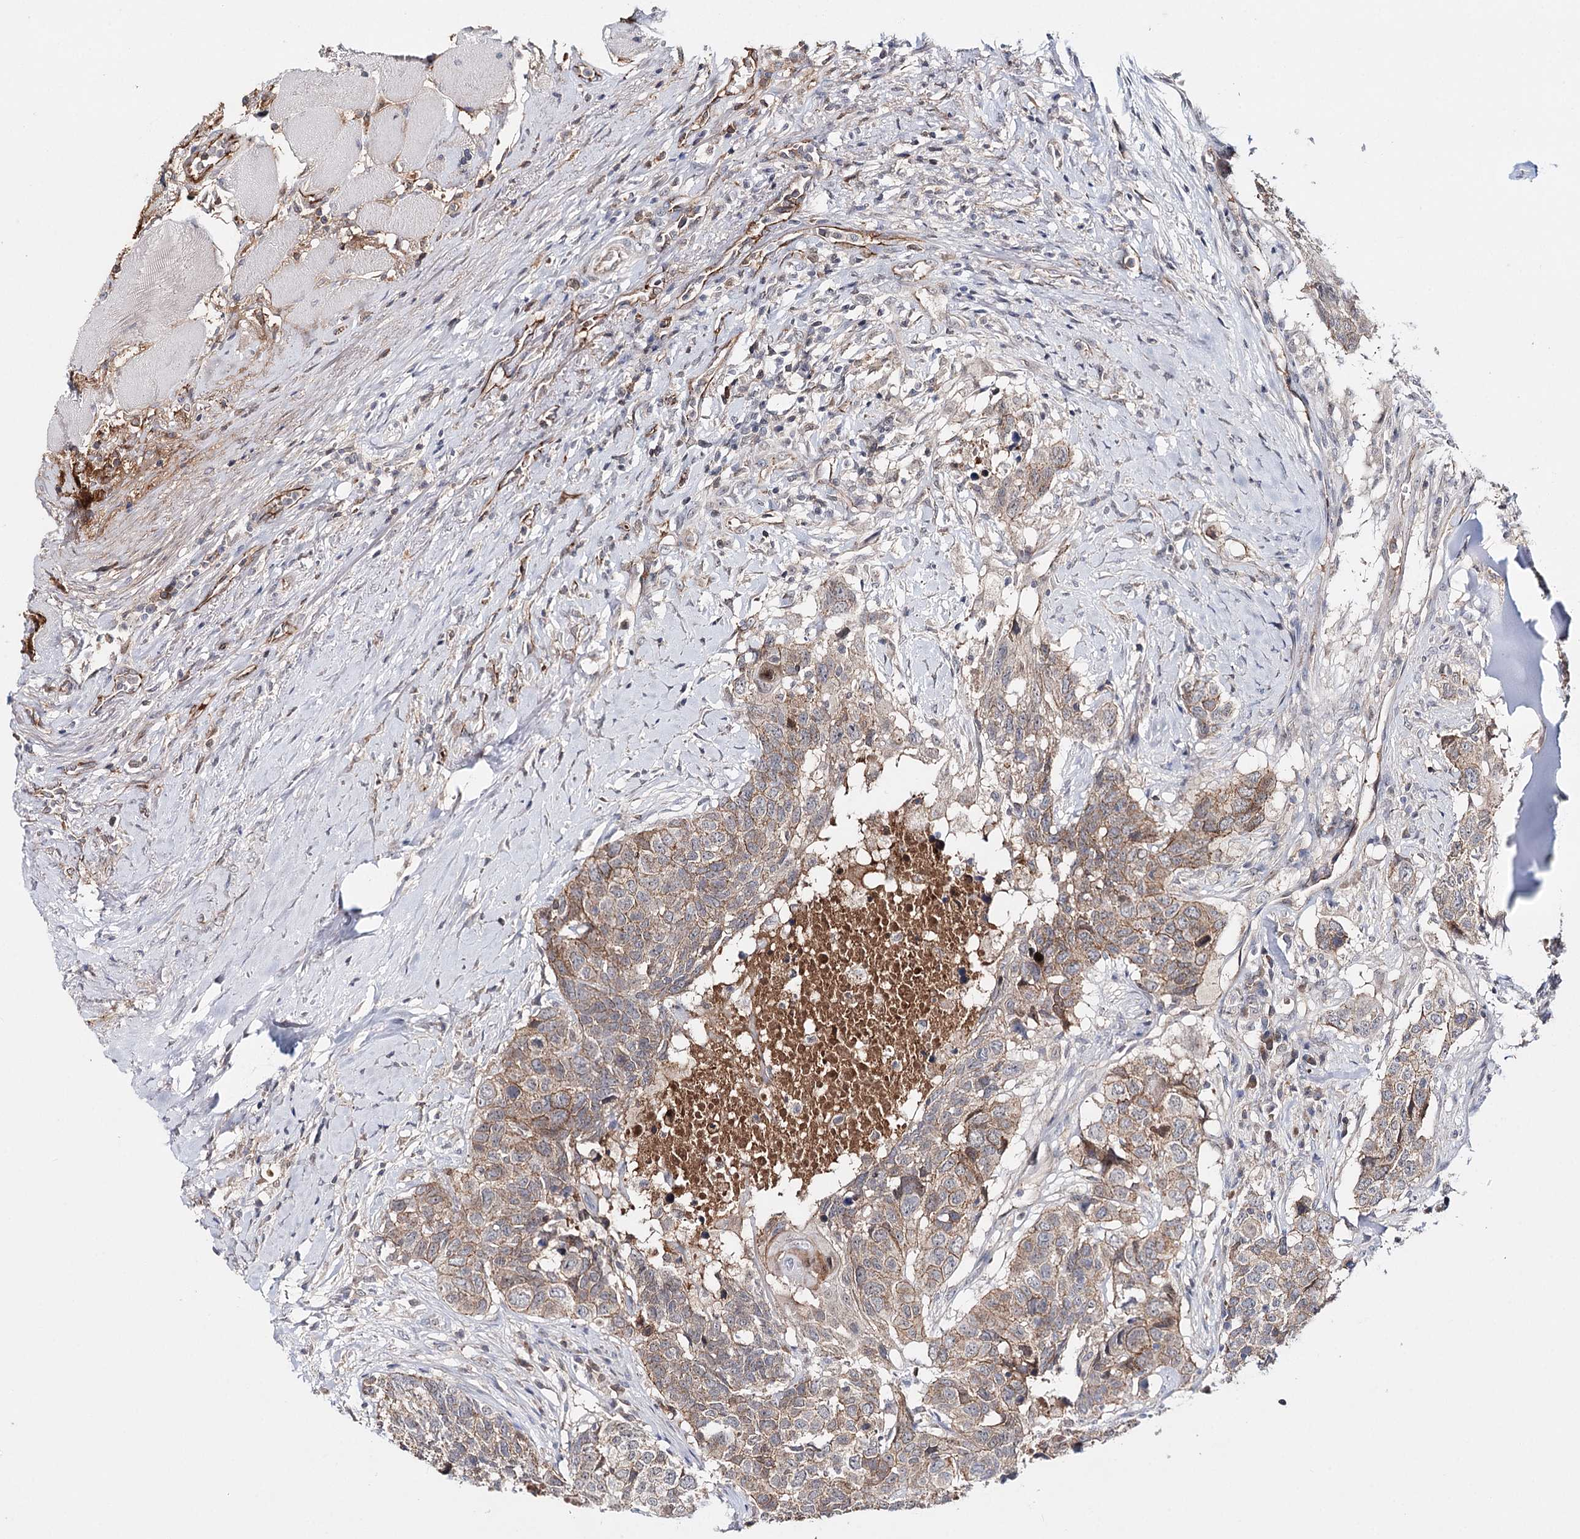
{"staining": {"intensity": "weak", "quantity": ">75%", "location": "cytoplasmic/membranous"}, "tissue": "head and neck cancer", "cell_type": "Tumor cells", "image_type": "cancer", "snomed": [{"axis": "morphology", "description": "Squamous cell carcinoma, NOS"}, {"axis": "topography", "description": "Head-Neck"}], "caption": "The immunohistochemical stain shows weak cytoplasmic/membranous positivity in tumor cells of head and neck cancer (squamous cell carcinoma) tissue.", "gene": "PKP4", "patient": {"sex": "male", "age": 66}}